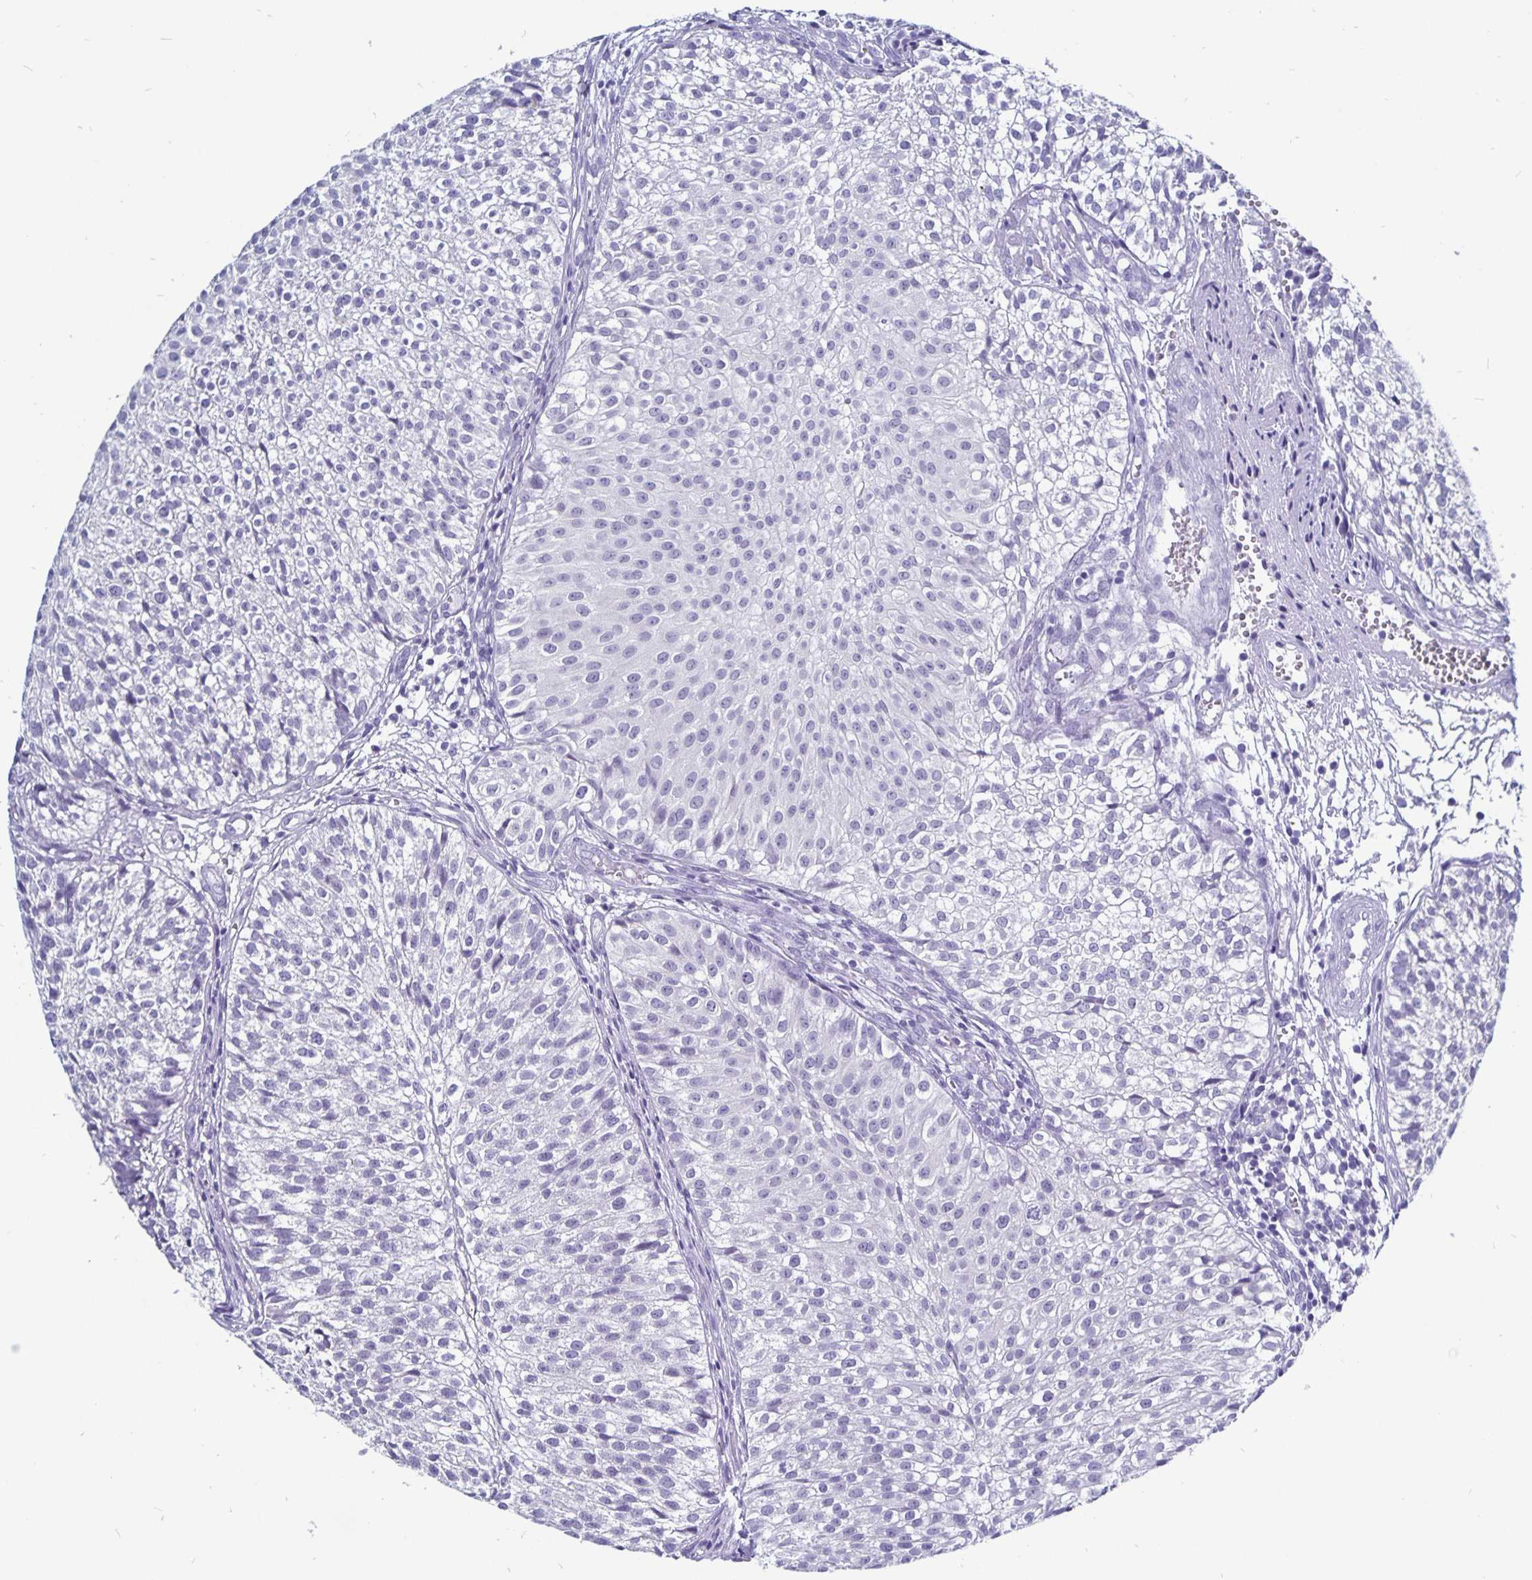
{"staining": {"intensity": "negative", "quantity": "none", "location": "none"}, "tissue": "urothelial cancer", "cell_type": "Tumor cells", "image_type": "cancer", "snomed": [{"axis": "morphology", "description": "Urothelial carcinoma, Low grade"}, {"axis": "topography", "description": "Urinary bladder"}], "caption": "Tumor cells show no significant protein positivity in urothelial cancer.", "gene": "ODF3B", "patient": {"sex": "male", "age": 70}}